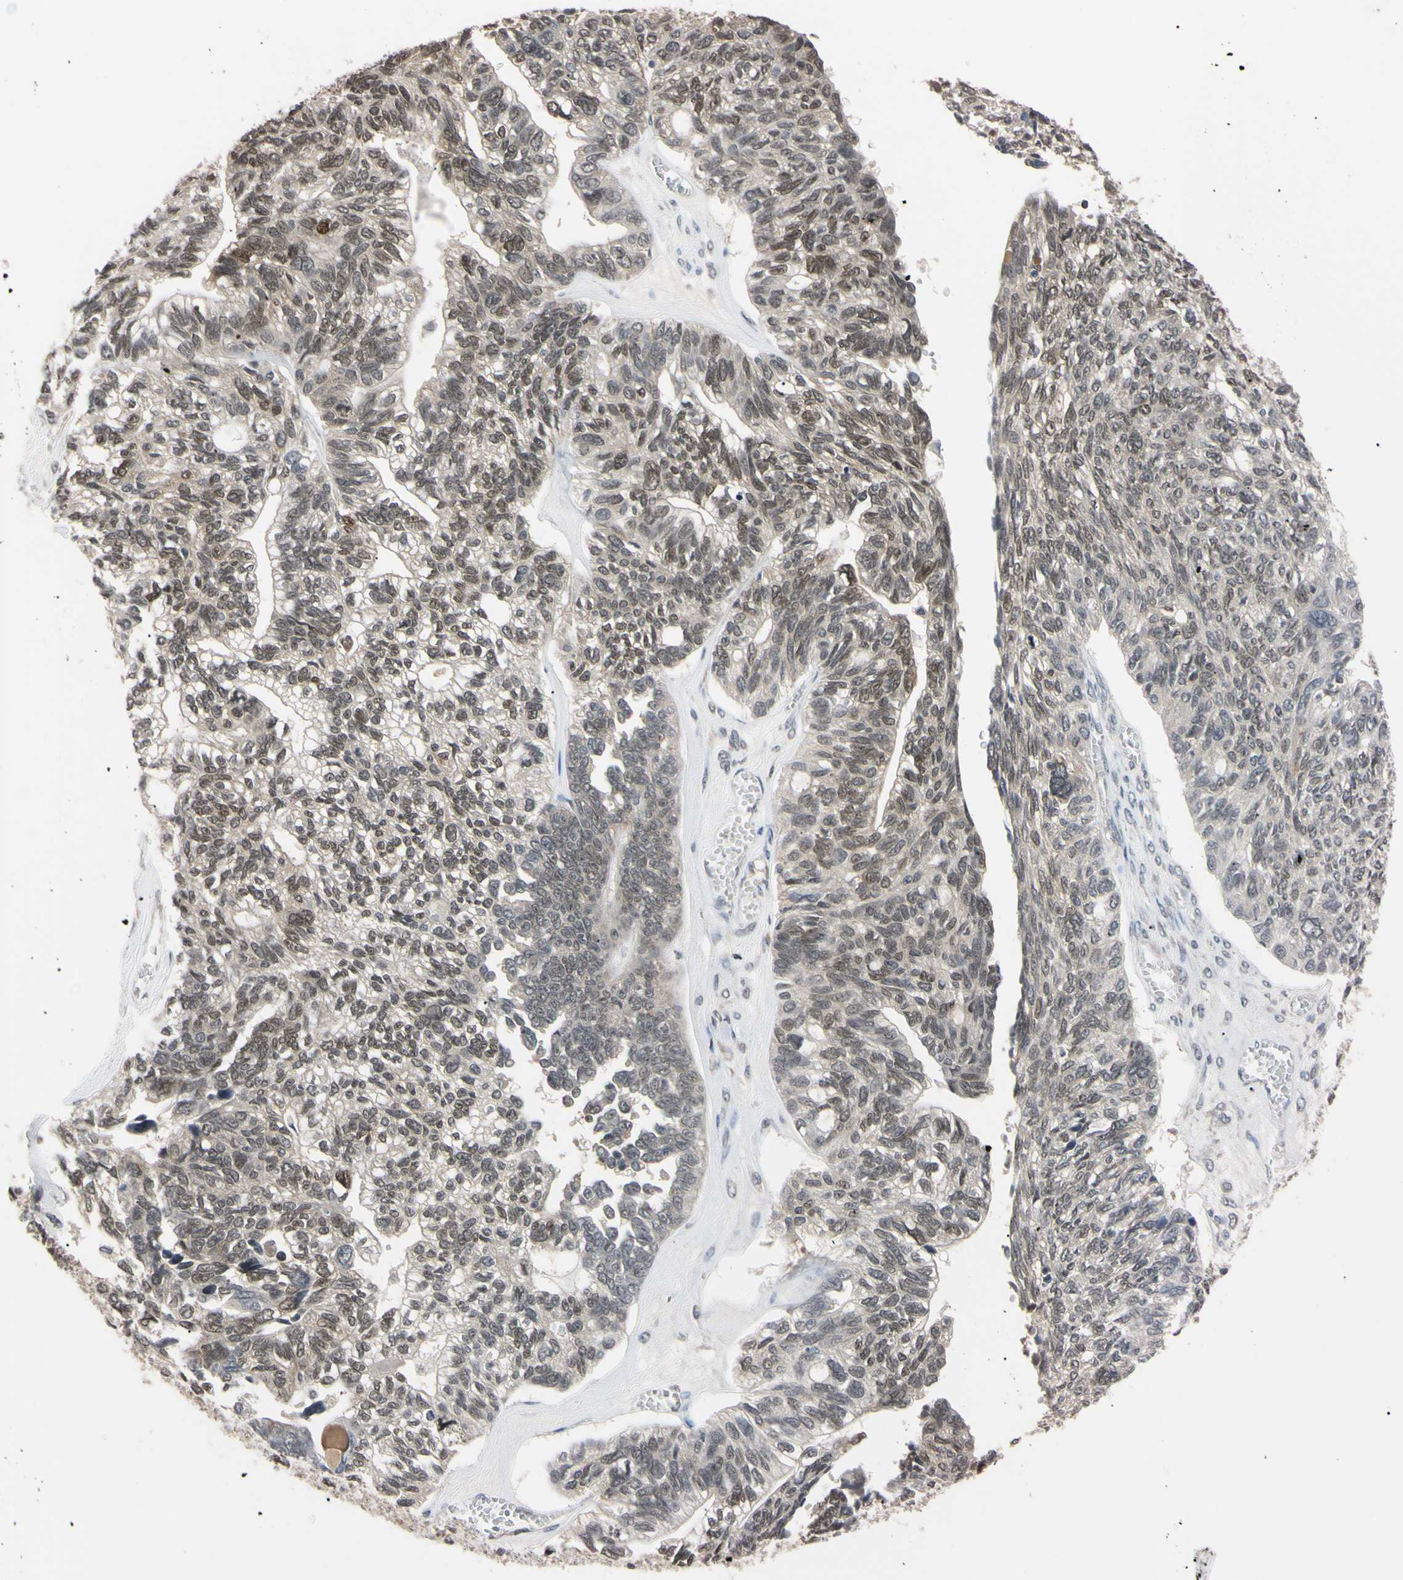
{"staining": {"intensity": "weak", "quantity": ">75%", "location": "cytoplasmic/membranous,nuclear"}, "tissue": "ovarian cancer", "cell_type": "Tumor cells", "image_type": "cancer", "snomed": [{"axis": "morphology", "description": "Cystadenocarcinoma, serous, NOS"}, {"axis": "topography", "description": "Ovary"}], "caption": "Immunohistochemistry photomicrograph of human serous cystadenocarcinoma (ovarian) stained for a protein (brown), which reveals low levels of weak cytoplasmic/membranous and nuclear positivity in approximately >75% of tumor cells.", "gene": "UBE2I", "patient": {"sex": "female", "age": 79}}